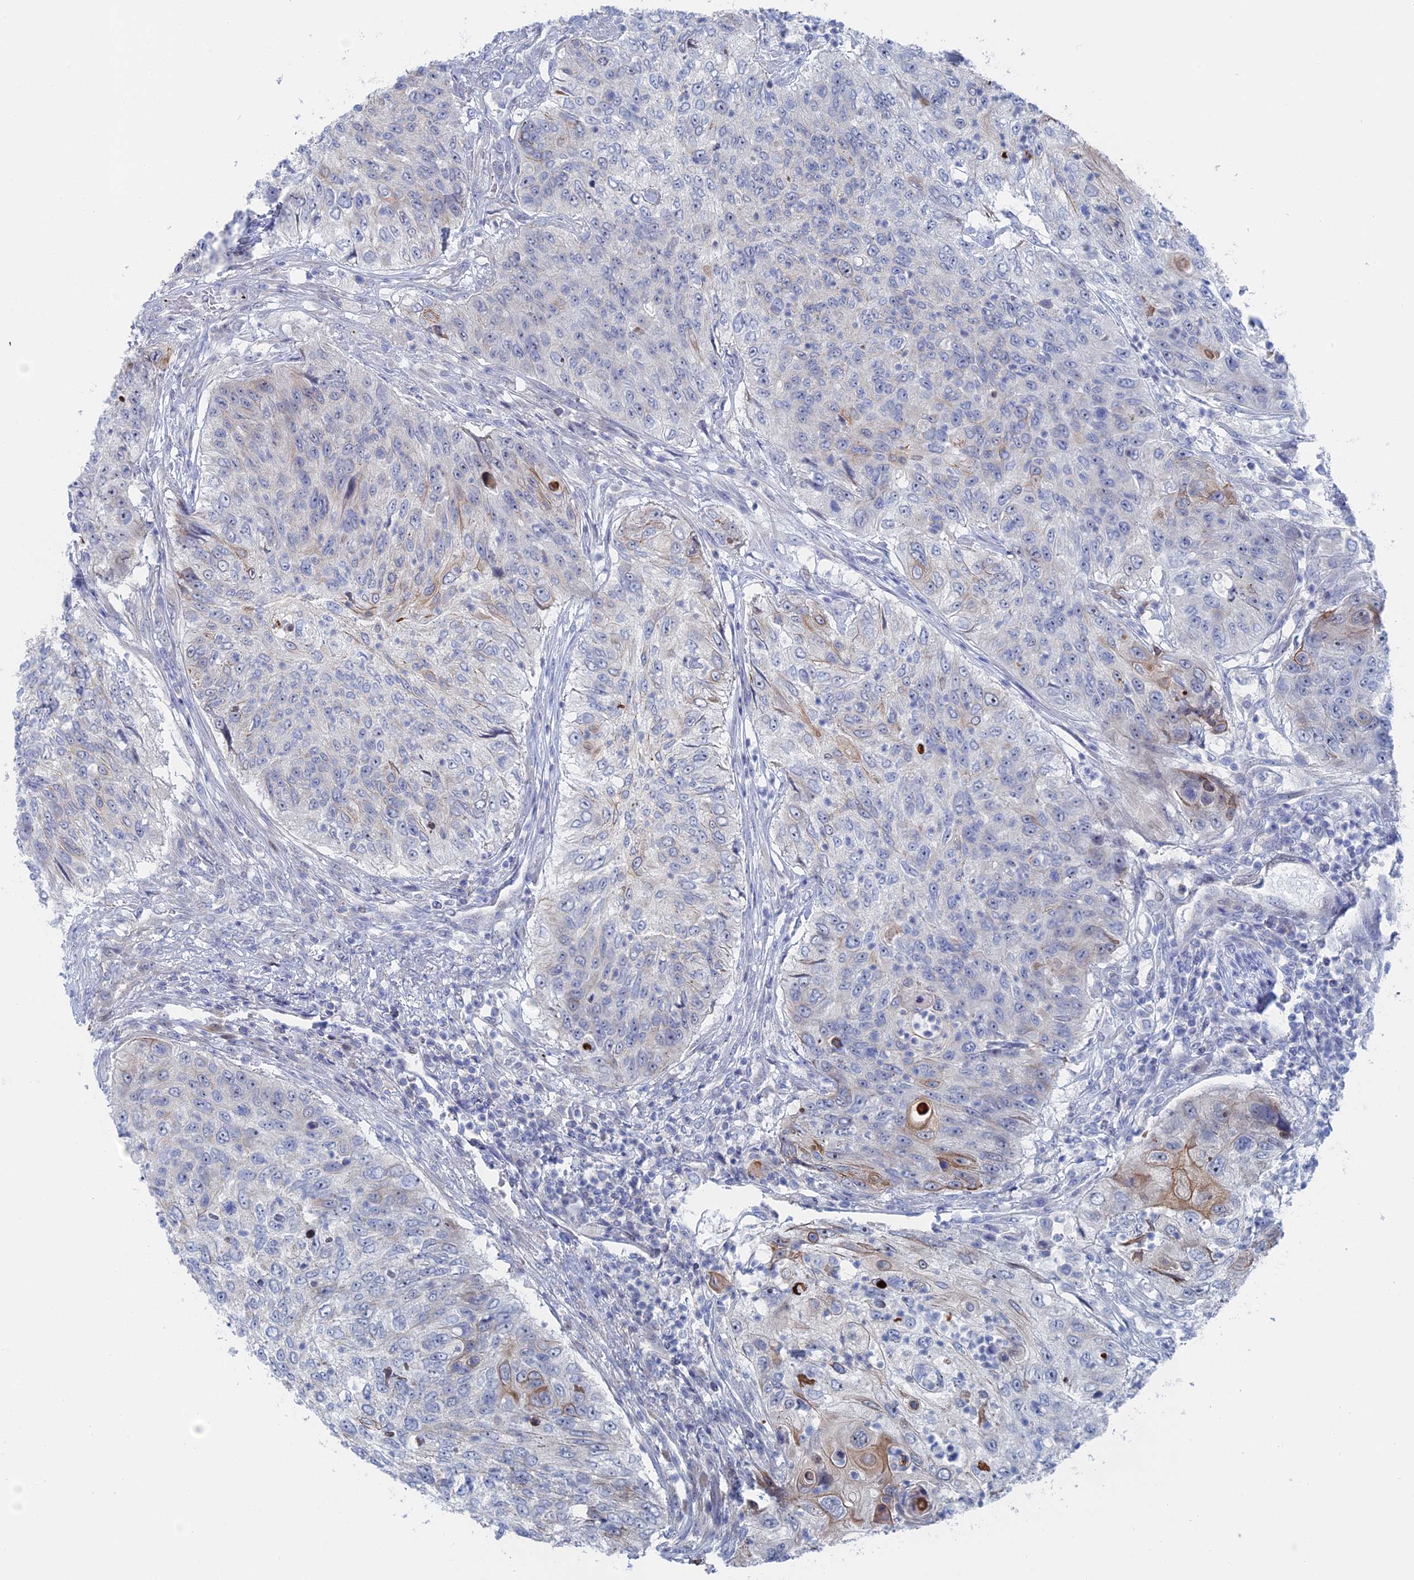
{"staining": {"intensity": "moderate", "quantity": "<25%", "location": "cytoplasmic/membranous"}, "tissue": "urothelial cancer", "cell_type": "Tumor cells", "image_type": "cancer", "snomed": [{"axis": "morphology", "description": "Urothelial carcinoma, High grade"}, {"axis": "topography", "description": "Urinary bladder"}], "caption": "Immunohistochemistry (IHC) (DAB) staining of human urothelial carcinoma (high-grade) reveals moderate cytoplasmic/membranous protein expression in approximately <25% of tumor cells.", "gene": "IL7", "patient": {"sex": "female", "age": 60}}